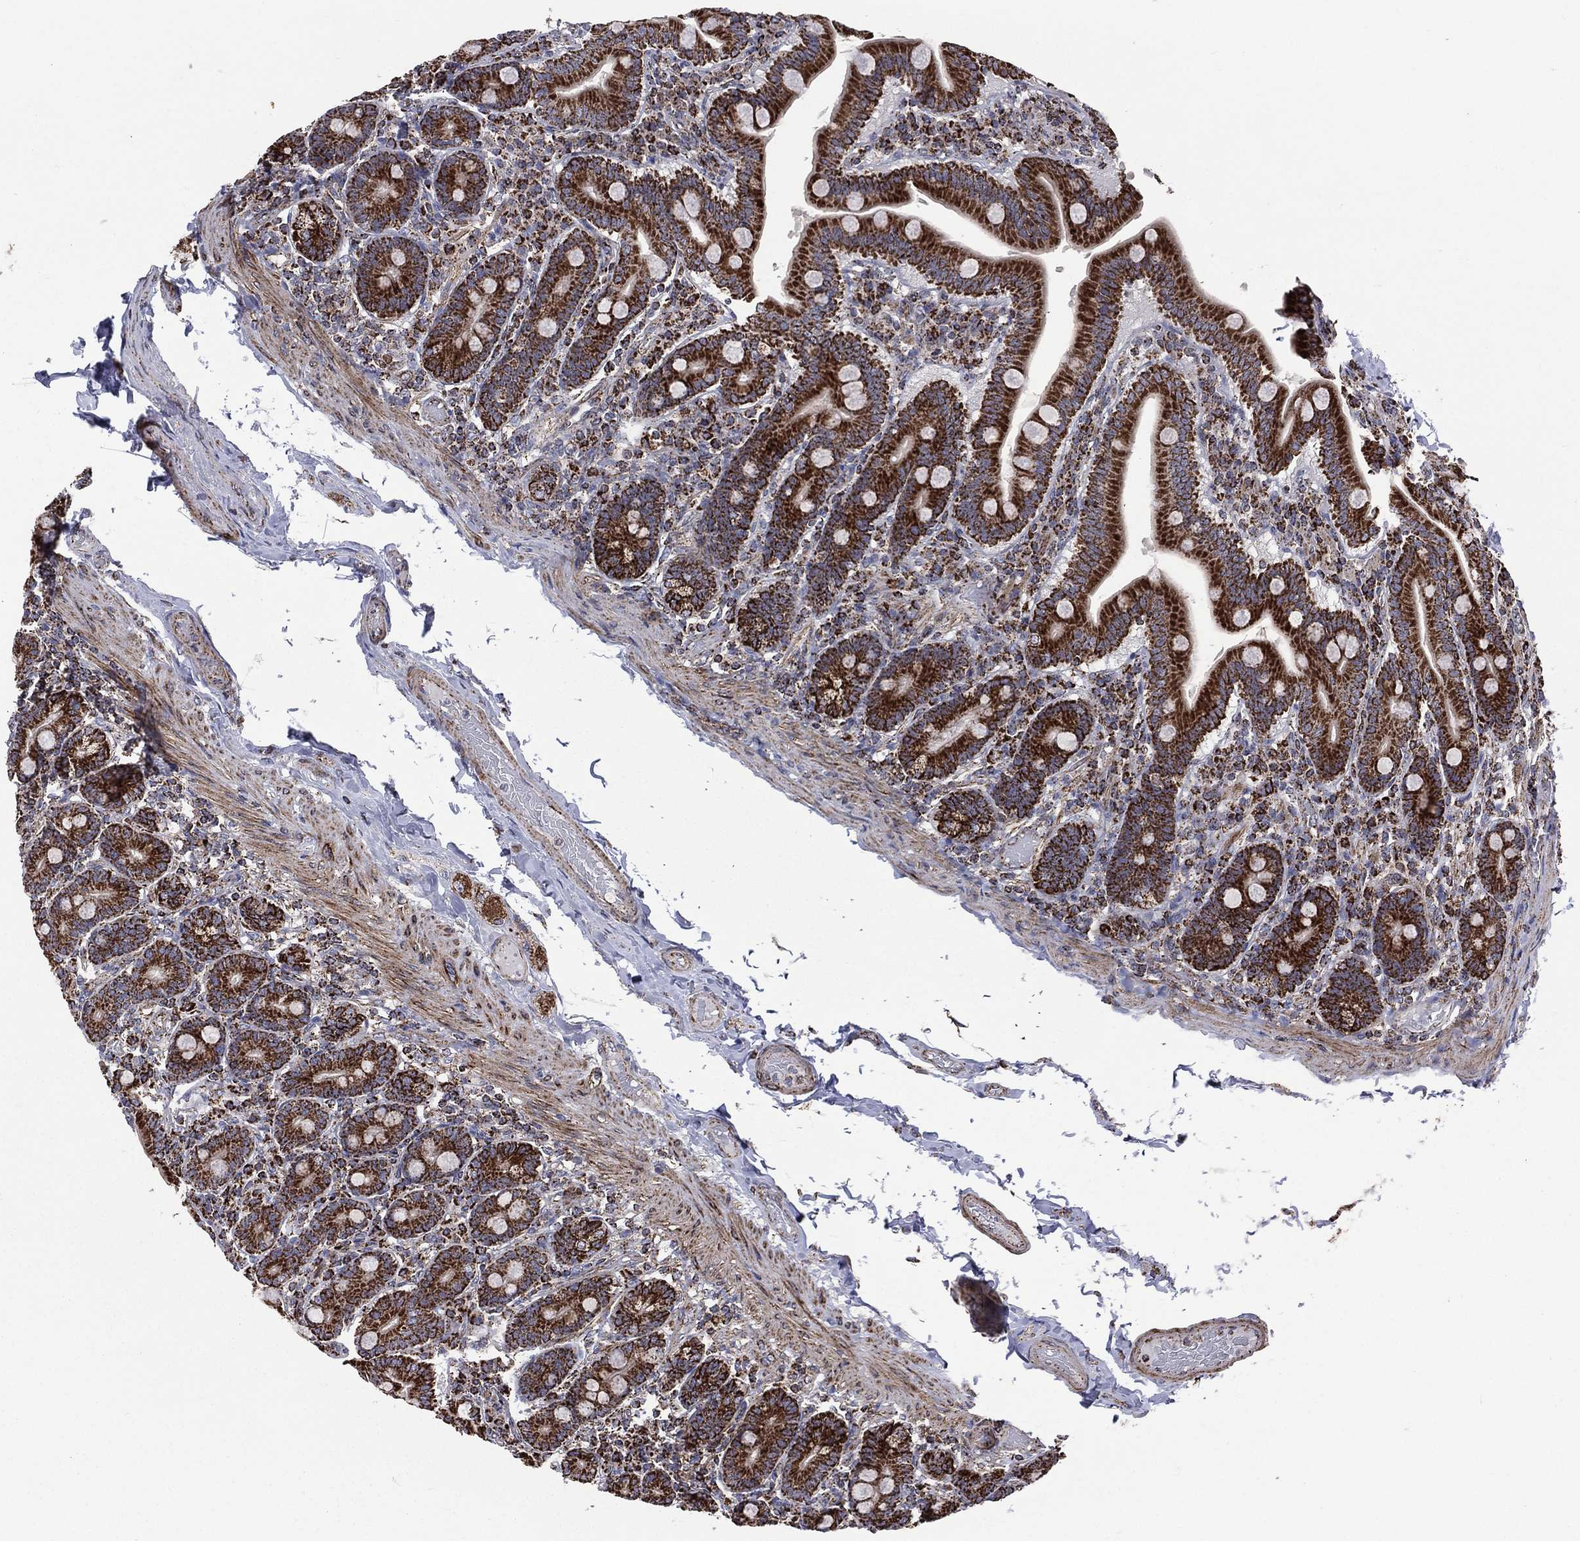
{"staining": {"intensity": "strong", "quantity": ">75%", "location": "cytoplasmic/membranous"}, "tissue": "small intestine", "cell_type": "Glandular cells", "image_type": "normal", "snomed": [{"axis": "morphology", "description": "Normal tissue, NOS"}, {"axis": "topography", "description": "Small intestine"}], "caption": "Small intestine stained with a protein marker reveals strong staining in glandular cells.", "gene": "GOT2", "patient": {"sex": "male", "age": 66}}